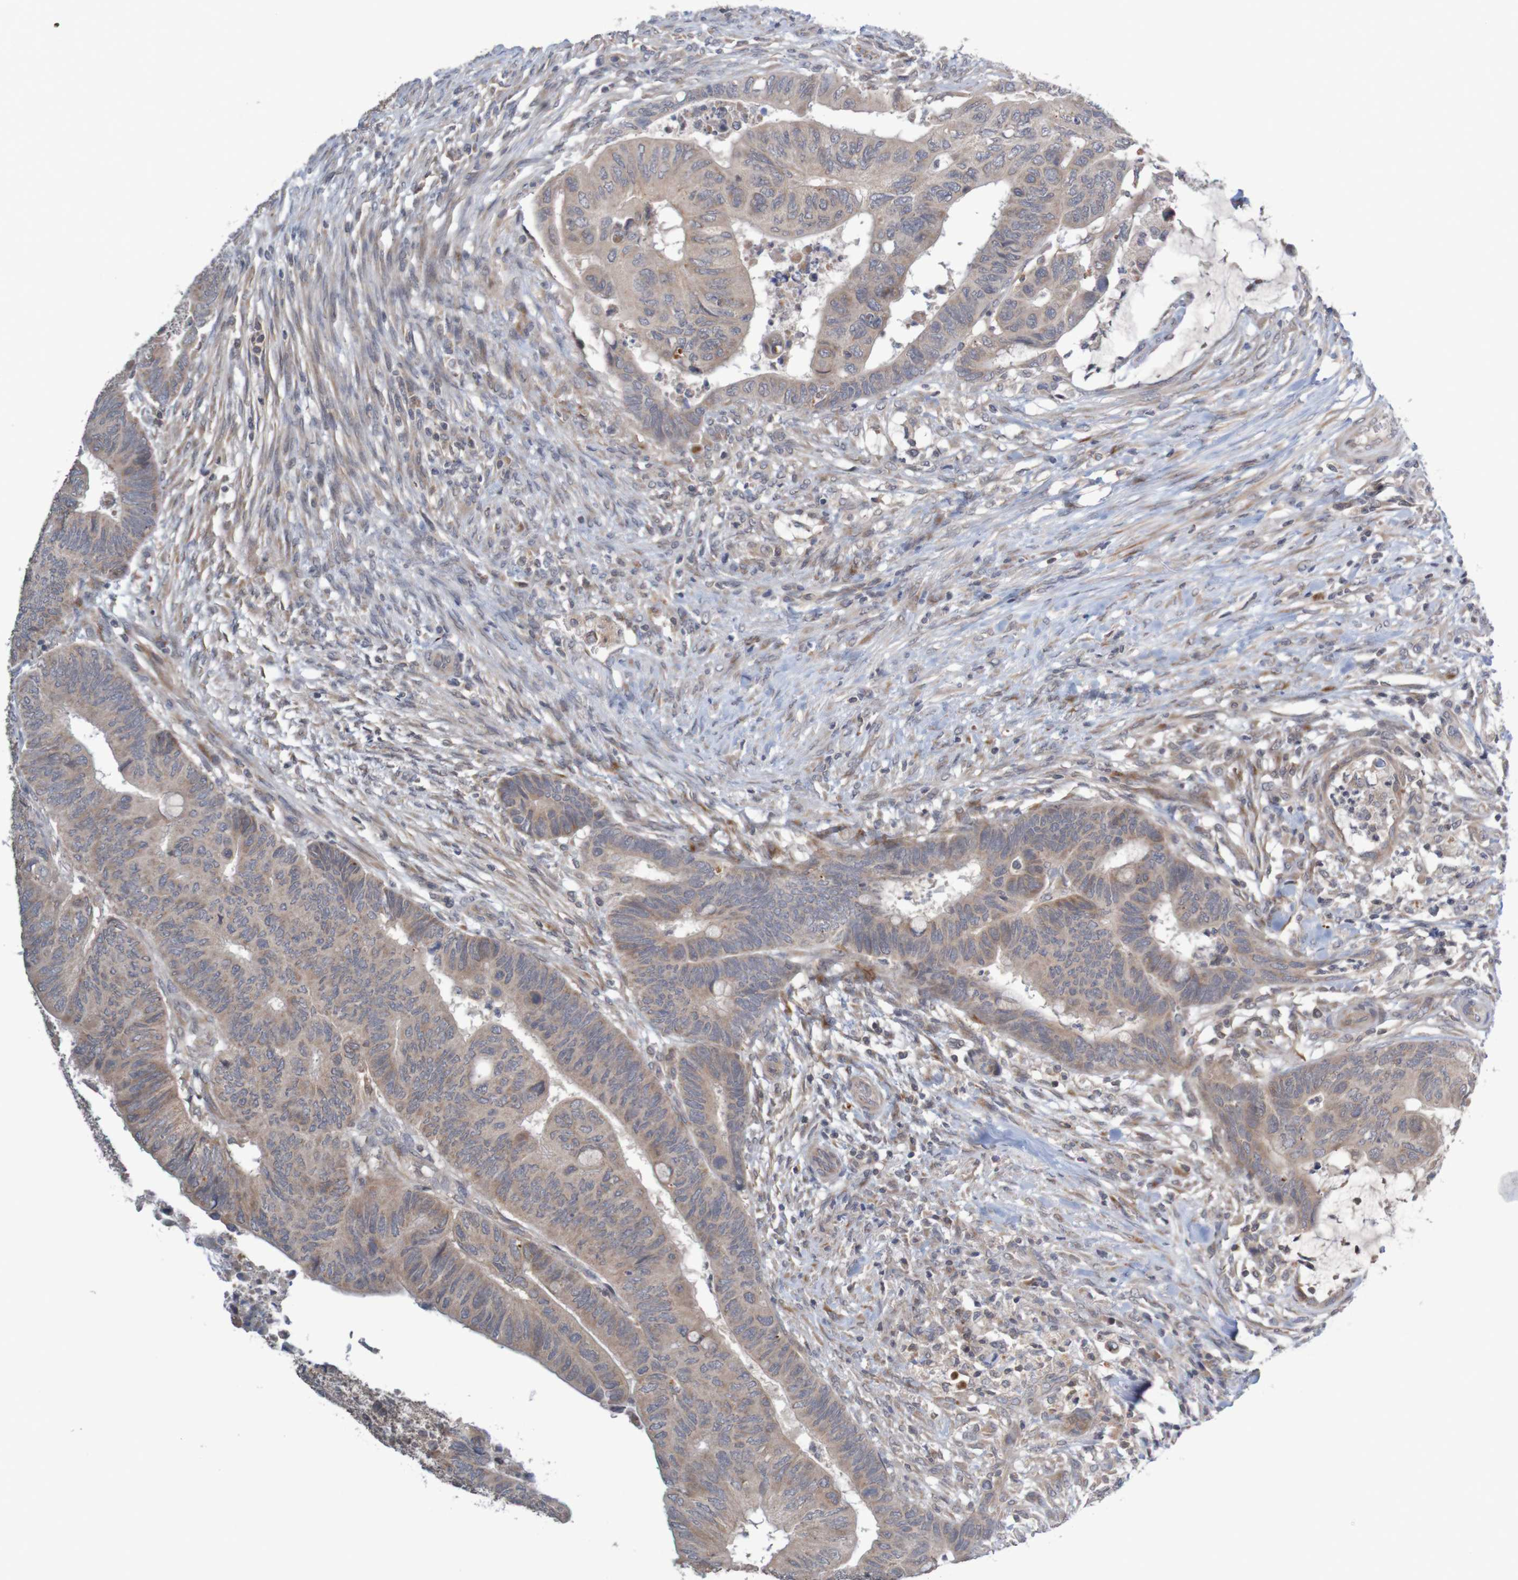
{"staining": {"intensity": "weak", "quantity": ">75%", "location": "cytoplasmic/membranous"}, "tissue": "colorectal cancer", "cell_type": "Tumor cells", "image_type": "cancer", "snomed": [{"axis": "morphology", "description": "Normal tissue, NOS"}, {"axis": "morphology", "description": "Adenocarcinoma, NOS"}, {"axis": "topography", "description": "Rectum"}, {"axis": "topography", "description": "Peripheral nerve tissue"}], "caption": "Protein staining of colorectal cancer tissue shows weak cytoplasmic/membranous expression in approximately >75% of tumor cells.", "gene": "ANKK1", "patient": {"sex": "male", "age": 92}}